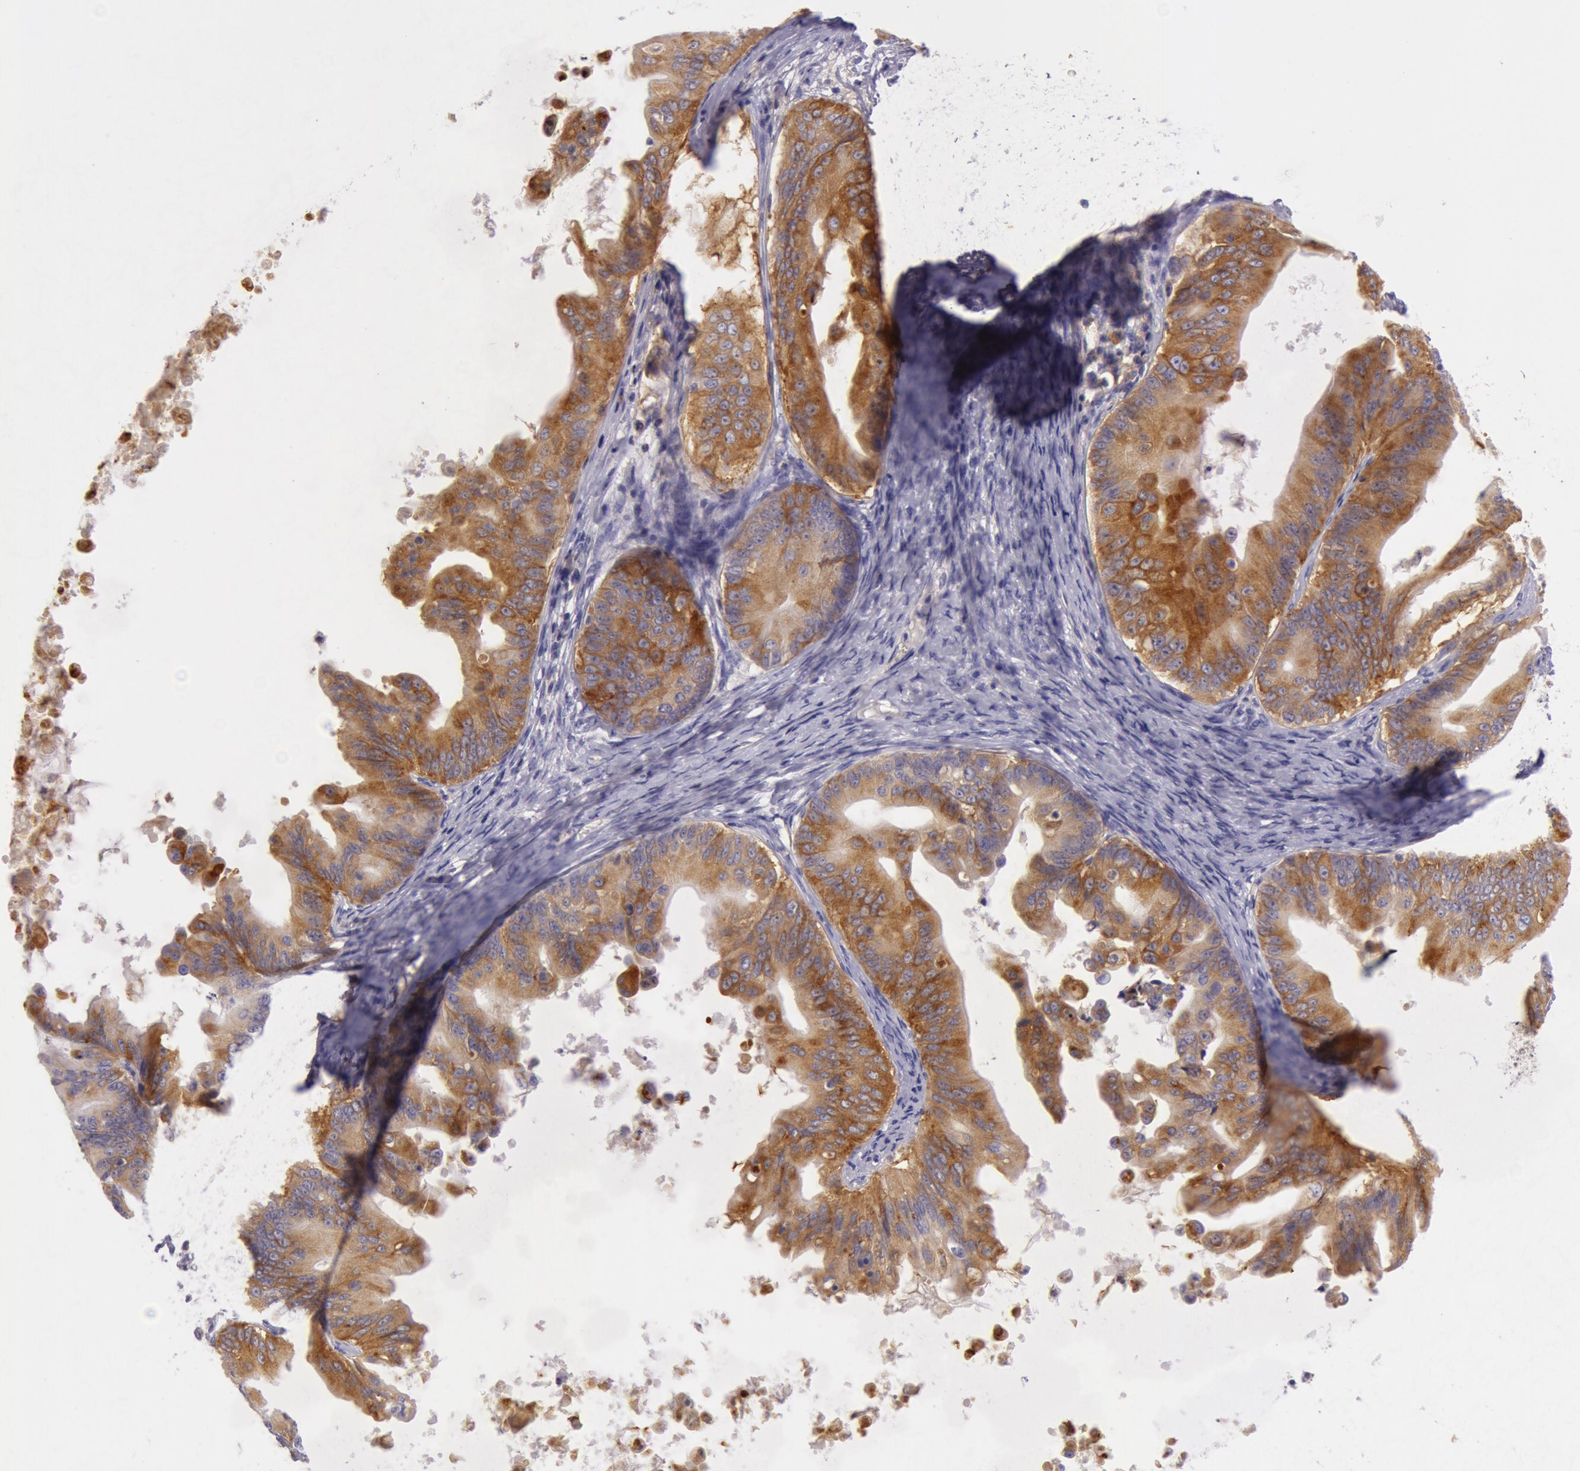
{"staining": {"intensity": "strong", "quantity": ">75%", "location": "cytoplasmic/membranous"}, "tissue": "ovarian cancer", "cell_type": "Tumor cells", "image_type": "cancer", "snomed": [{"axis": "morphology", "description": "Cystadenocarcinoma, mucinous, NOS"}, {"axis": "topography", "description": "Ovary"}], "caption": "Tumor cells reveal strong cytoplasmic/membranous staining in about >75% of cells in mucinous cystadenocarcinoma (ovarian). (Stains: DAB (3,3'-diaminobenzidine) in brown, nuclei in blue, Microscopy: brightfield microscopy at high magnification).", "gene": "LY75", "patient": {"sex": "female", "age": 37}}